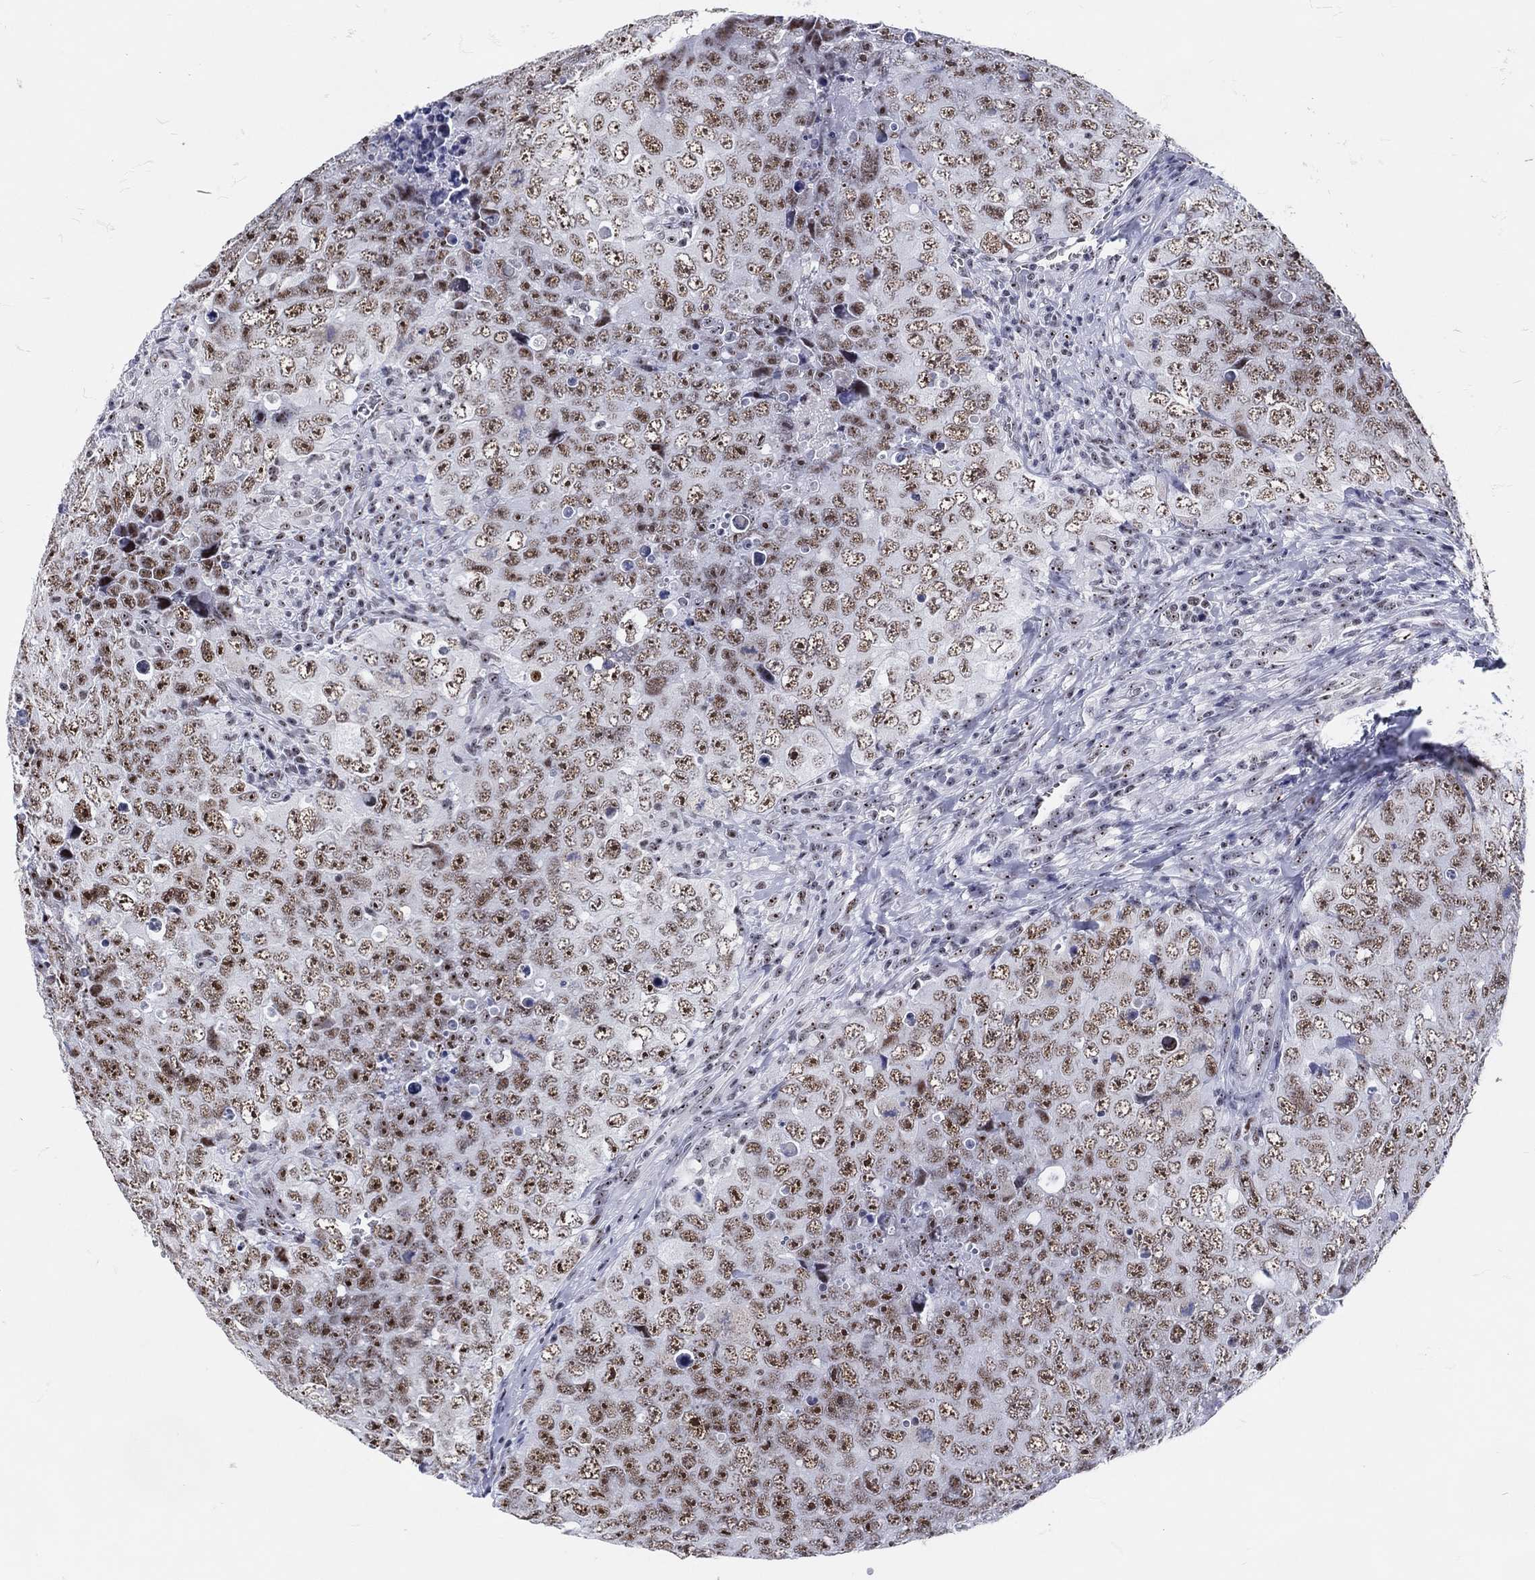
{"staining": {"intensity": "moderate", "quantity": ">75%", "location": "nuclear"}, "tissue": "testis cancer", "cell_type": "Tumor cells", "image_type": "cancer", "snomed": [{"axis": "morphology", "description": "Seminoma, NOS"}, {"axis": "topography", "description": "Testis"}], "caption": "Moderate nuclear expression is seen in about >75% of tumor cells in testis cancer. Nuclei are stained in blue.", "gene": "MAPK8IP1", "patient": {"sex": "male", "age": 34}}